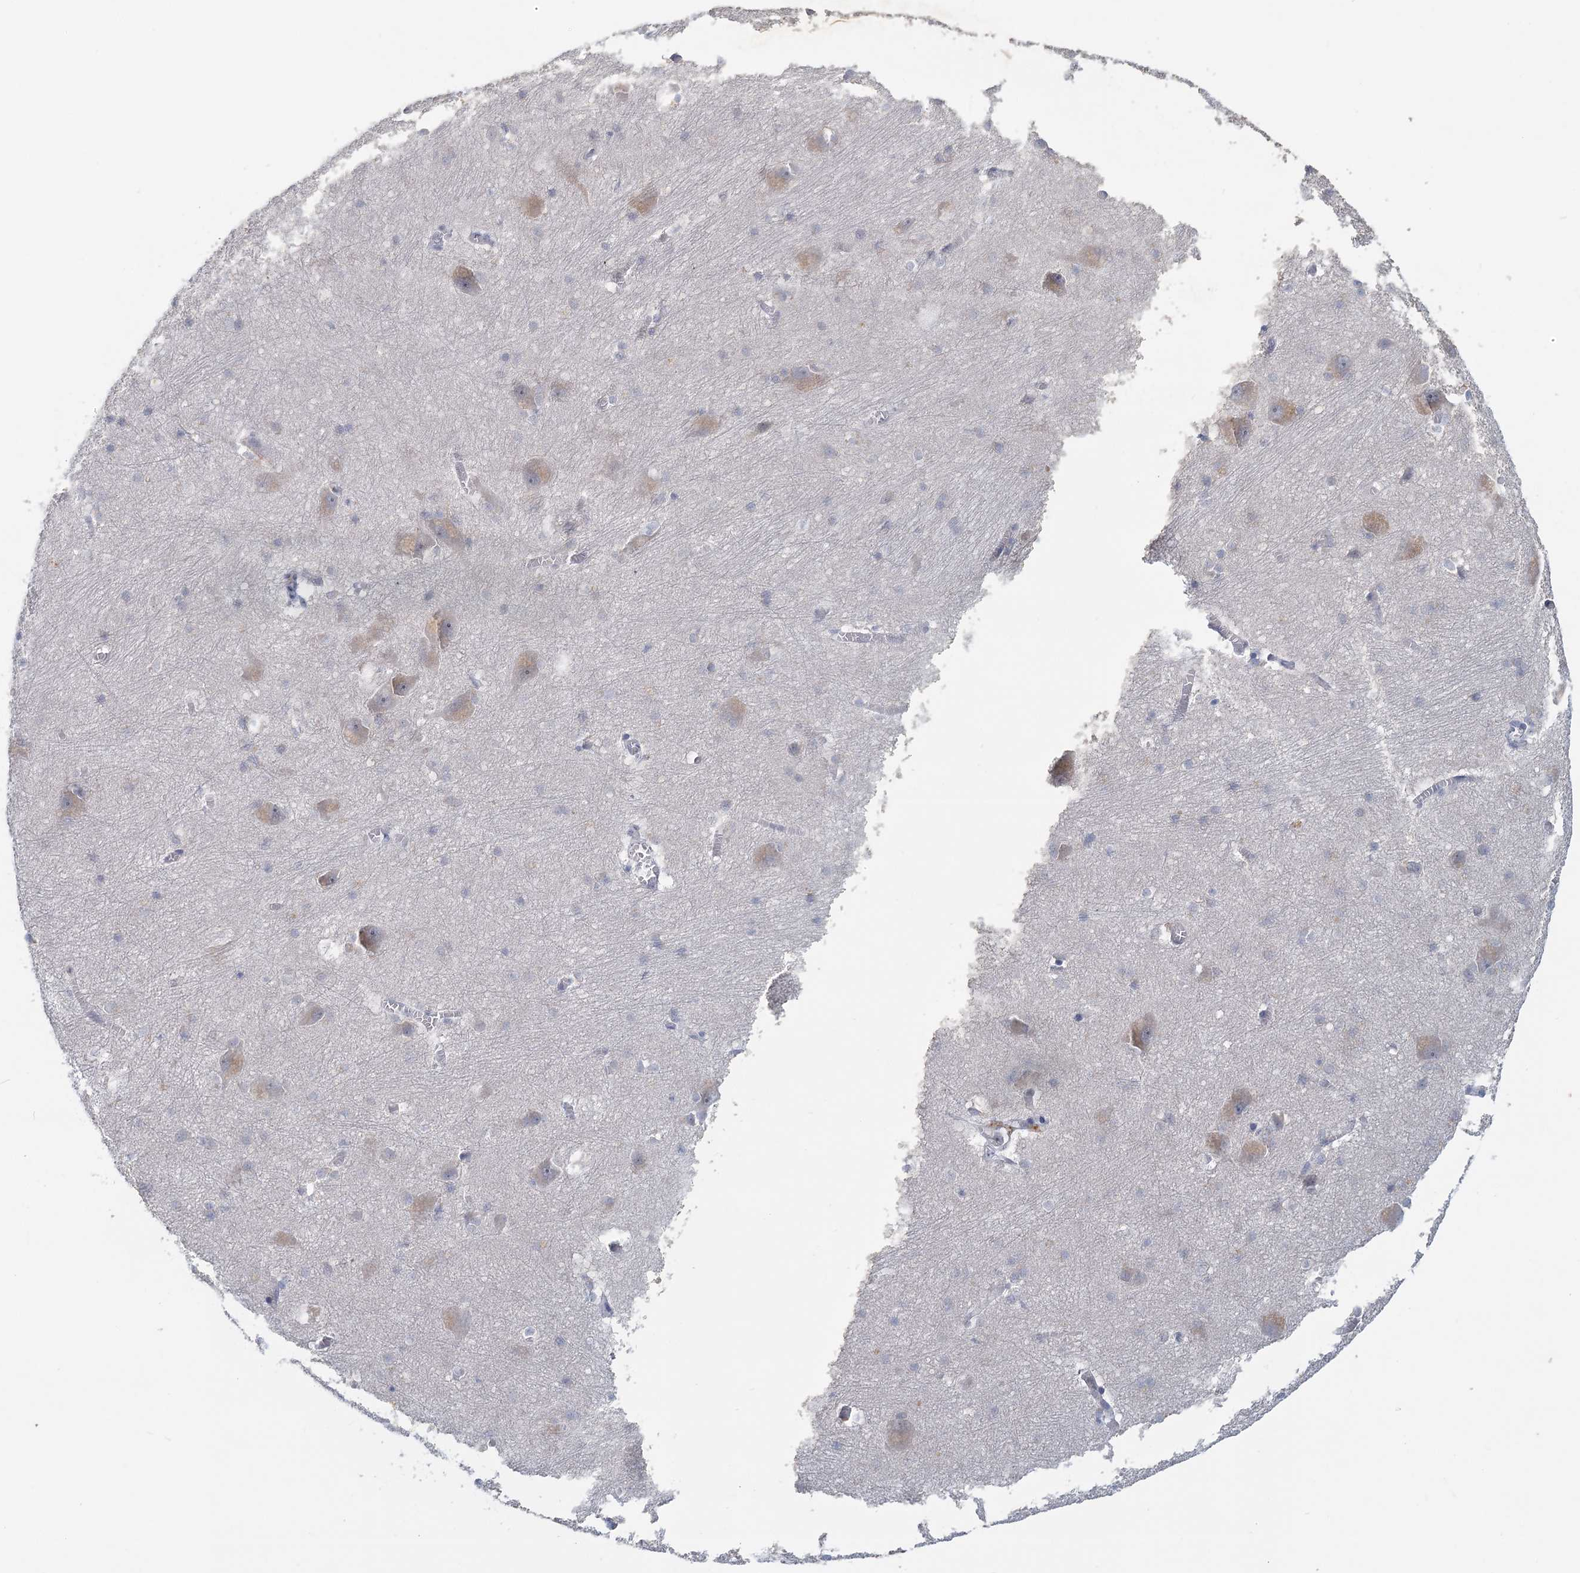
{"staining": {"intensity": "negative", "quantity": "none", "location": "none"}, "tissue": "caudate", "cell_type": "Glial cells", "image_type": "normal", "snomed": [{"axis": "morphology", "description": "Normal tissue, NOS"}, {"axis": "topography", "description": "Lateral ventricle wall"}], "caption": "High magnification brightfield microscopy of unremarkable caudate stained with DAB (brown) and counterstained with hematoxylin (blue): glial cells show no significant staining. (DAB (3,3'-diaminobenzidine) immunohistochemistry visualized using brightfield microscopy, high magnification).", "gene": "MYO7B", "patient": {"sex": "male", "age": 37}}